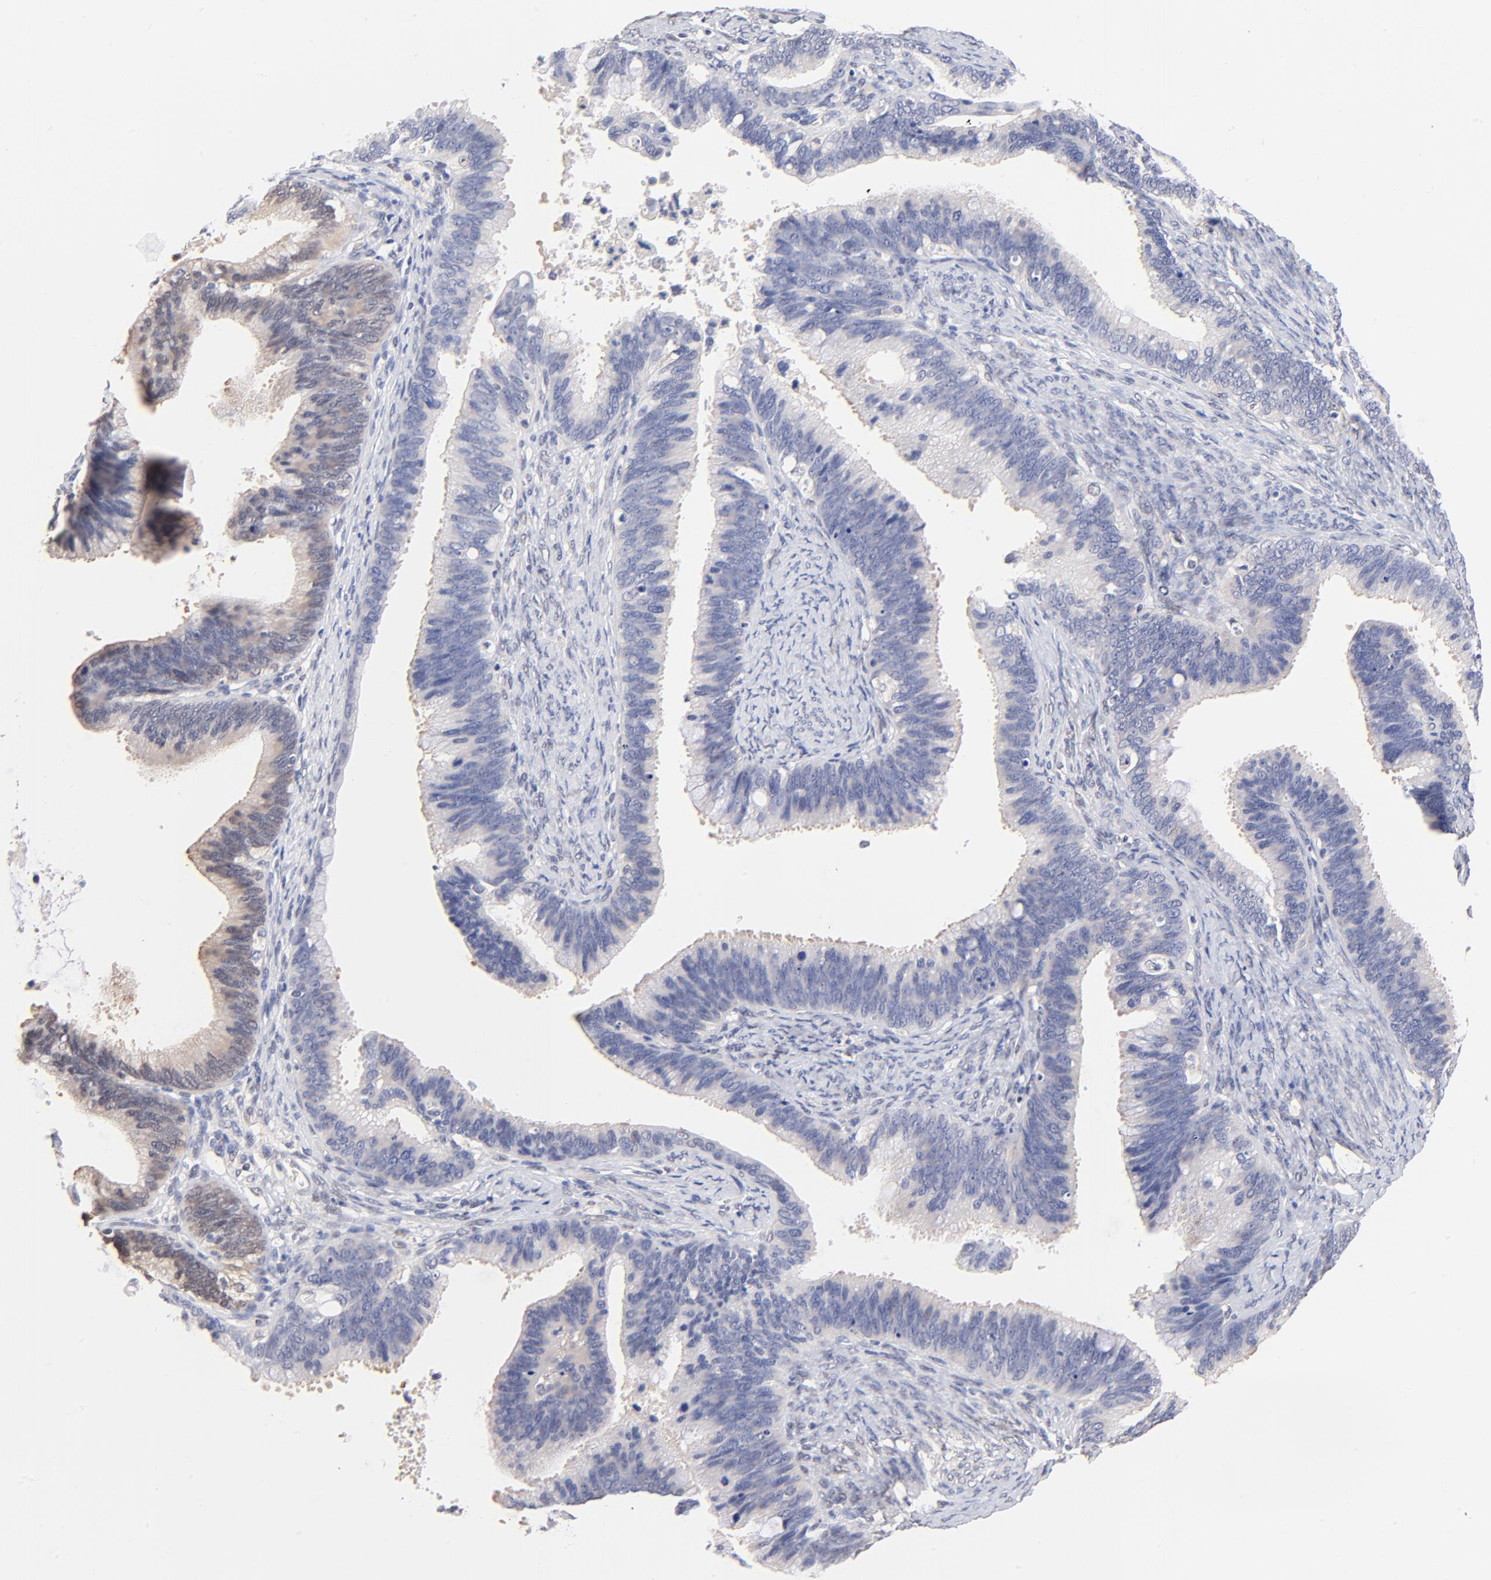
{"staining": {"intensity": "negative", "quantity": "none", "location": "none"}, "tissue": "cervical cancer", "cell_type": "Tumor cells", "image_type": "cancer", "snomed": [{"axis": "morphology", "description": "Adenocarcinoma, NOS"}, {"axis": "topography", "description": "Cervix"}], "caption": "Cervical cancer was stained to show a protein in brown. There is no significant expression in tumor cells.", "gene": "TXNL1", "patient": {"sex": "female", "age": 47}}